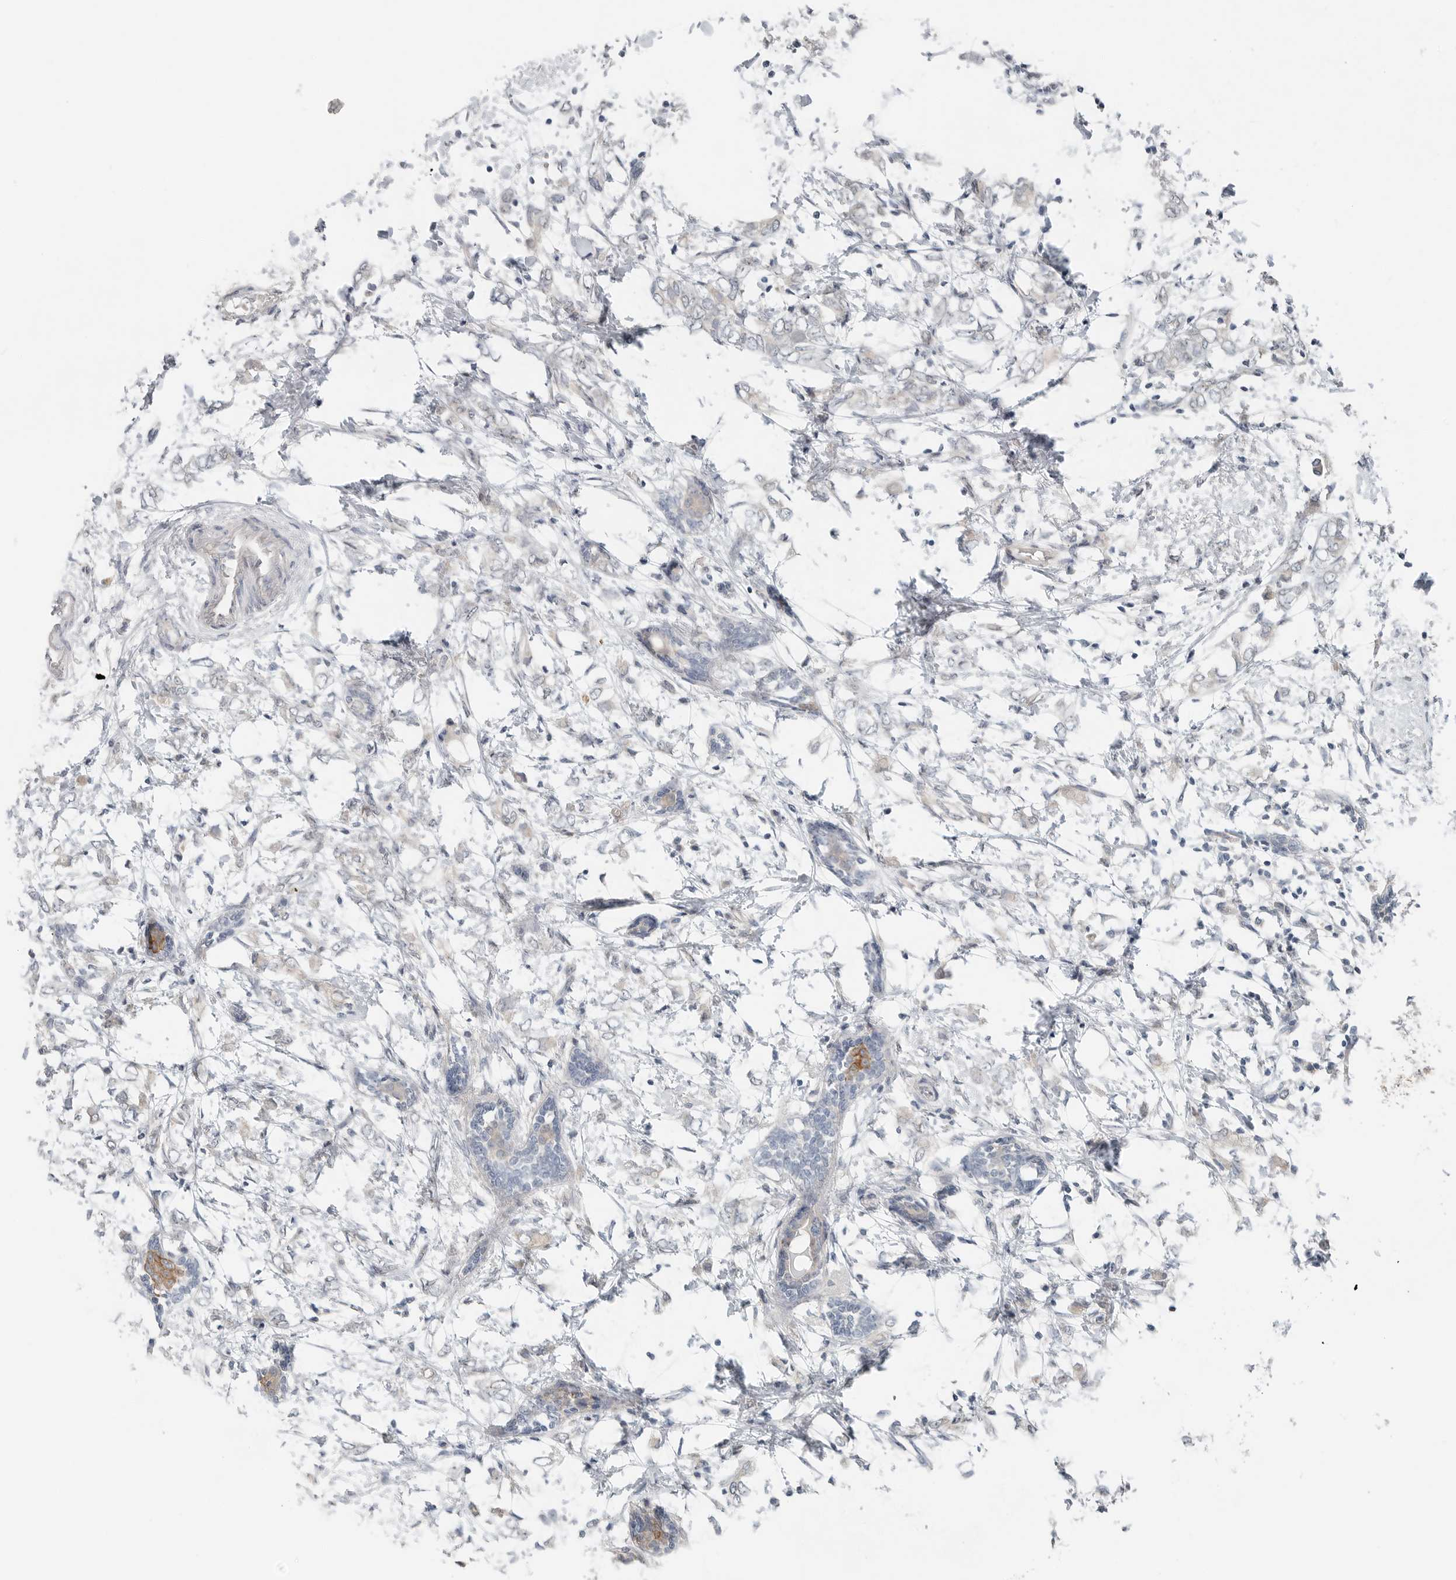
{"staining": {"intensity": "negative", "quantity": "none", "location": "none"}, "tissue": "breast cancer", "cell_type": "Tumor cells", "image_type": "cancer", "snomed": [{"axis": "morphology", "description": "Normal tissue, NOS"}, {"axis": "morphology", "description": "Lobular carcinoma"}, {"axis": "topography", "description": "Breast"}], "caption": "An immunohistochemistry histopathology image of lobular carcinoma (breast) is shown. There is no staining in tumor cells of lobular carcinoma (breast).", "gene": "FCRLB", "patient": {"sex": "female", "age": 47}}